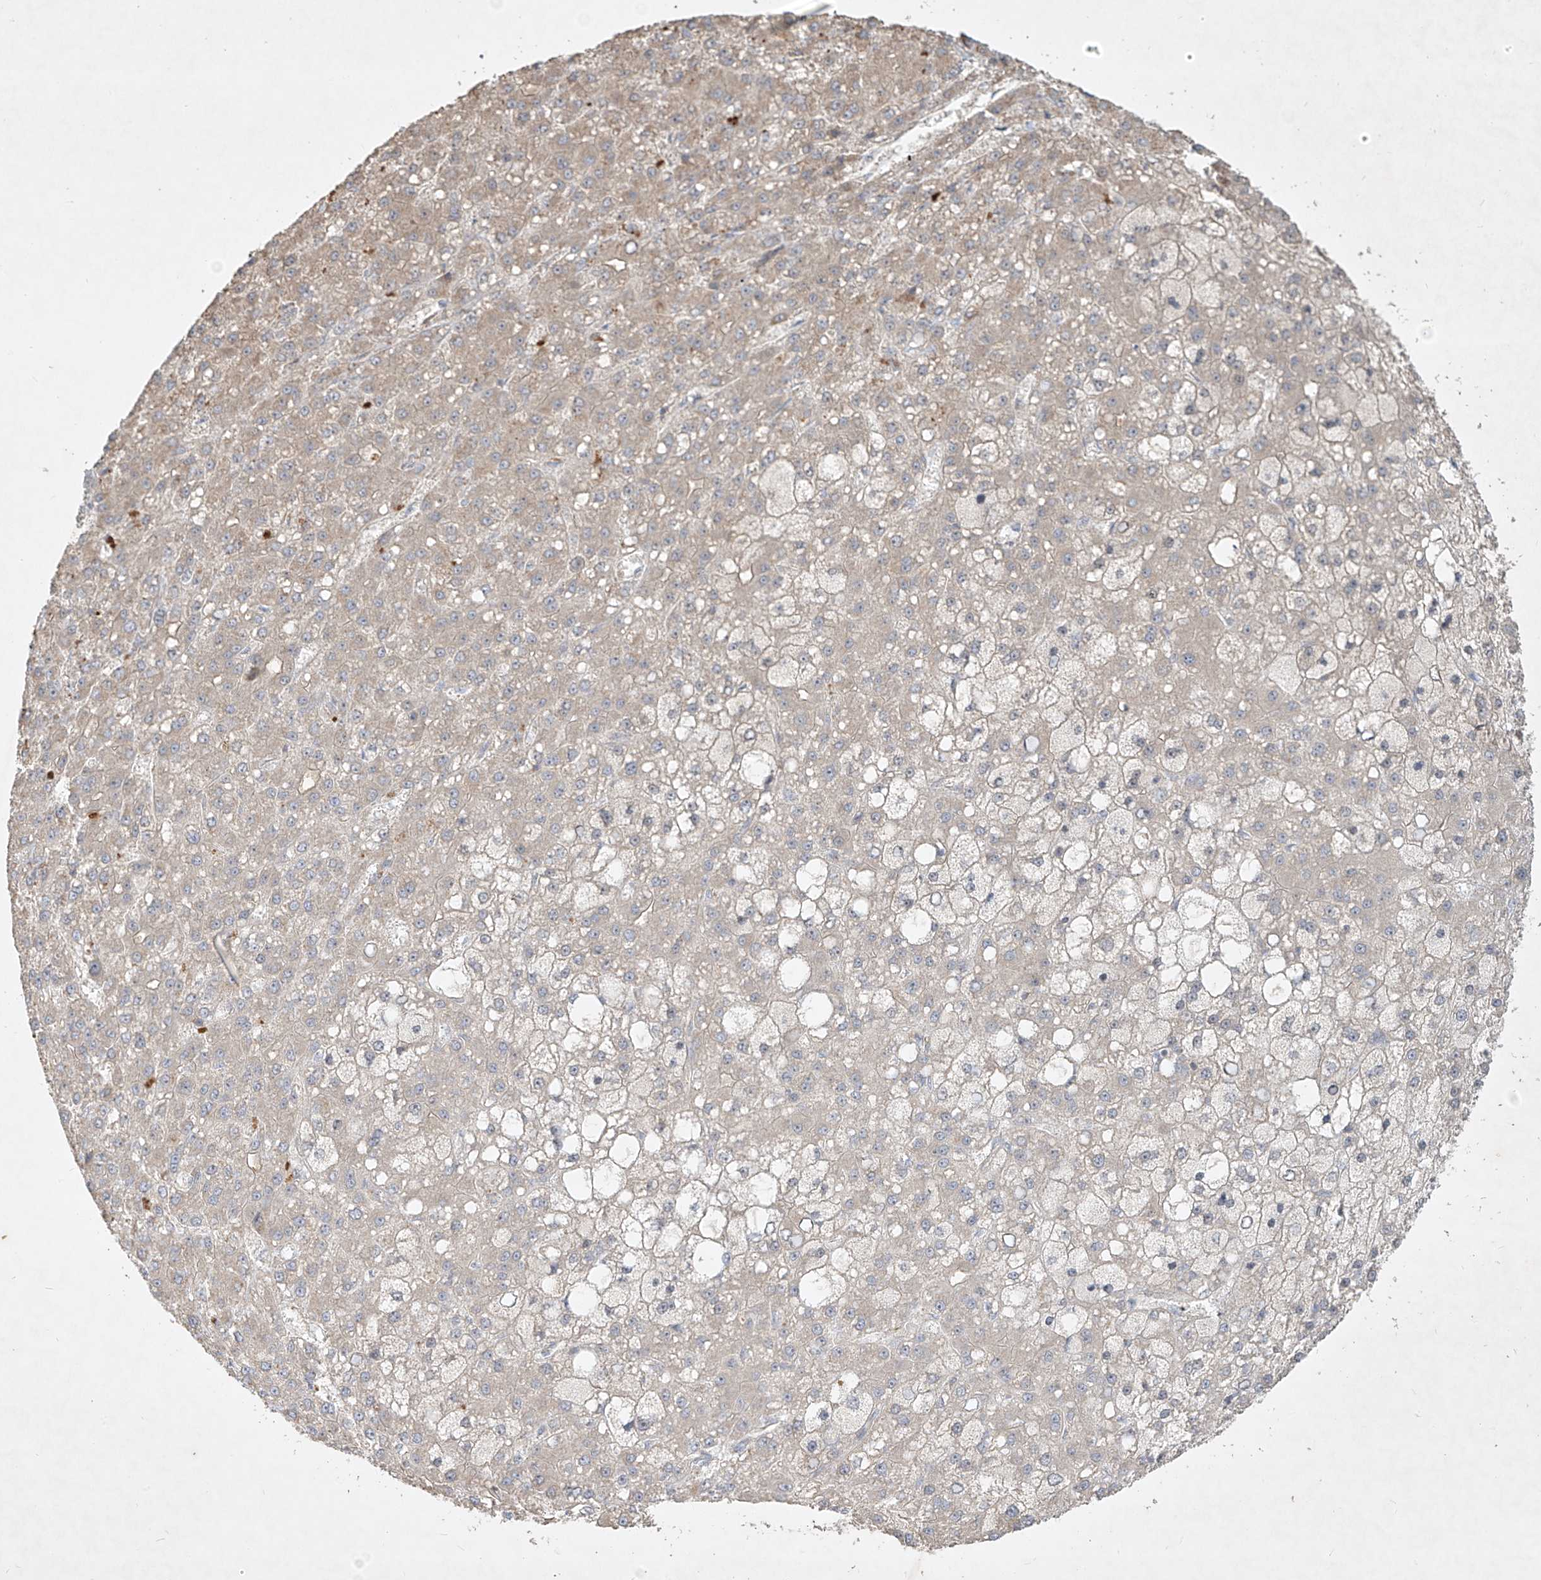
{"staining": {"intensity": "negative", "quantity": "none", "location": "none"}, "tissue": "liver cancer", "cell_type": "Tumor cells", "image_type": "cancer", "snomed": [{"axis": "morphology", "description": "Carcinoma, Hepatocellular, NOS"}, {"axis": "topography", "description": "Liver"}], "caption": "High magnification brightfield microscopy of liver cancer (hepatocellular carcinoma) stained with DAB (brown) and counterstained with hematoxylin (blue): tumor cells show no significant positivity.", "gene": "KPNA7", "patient": {"sex": "male", "age": 67}}